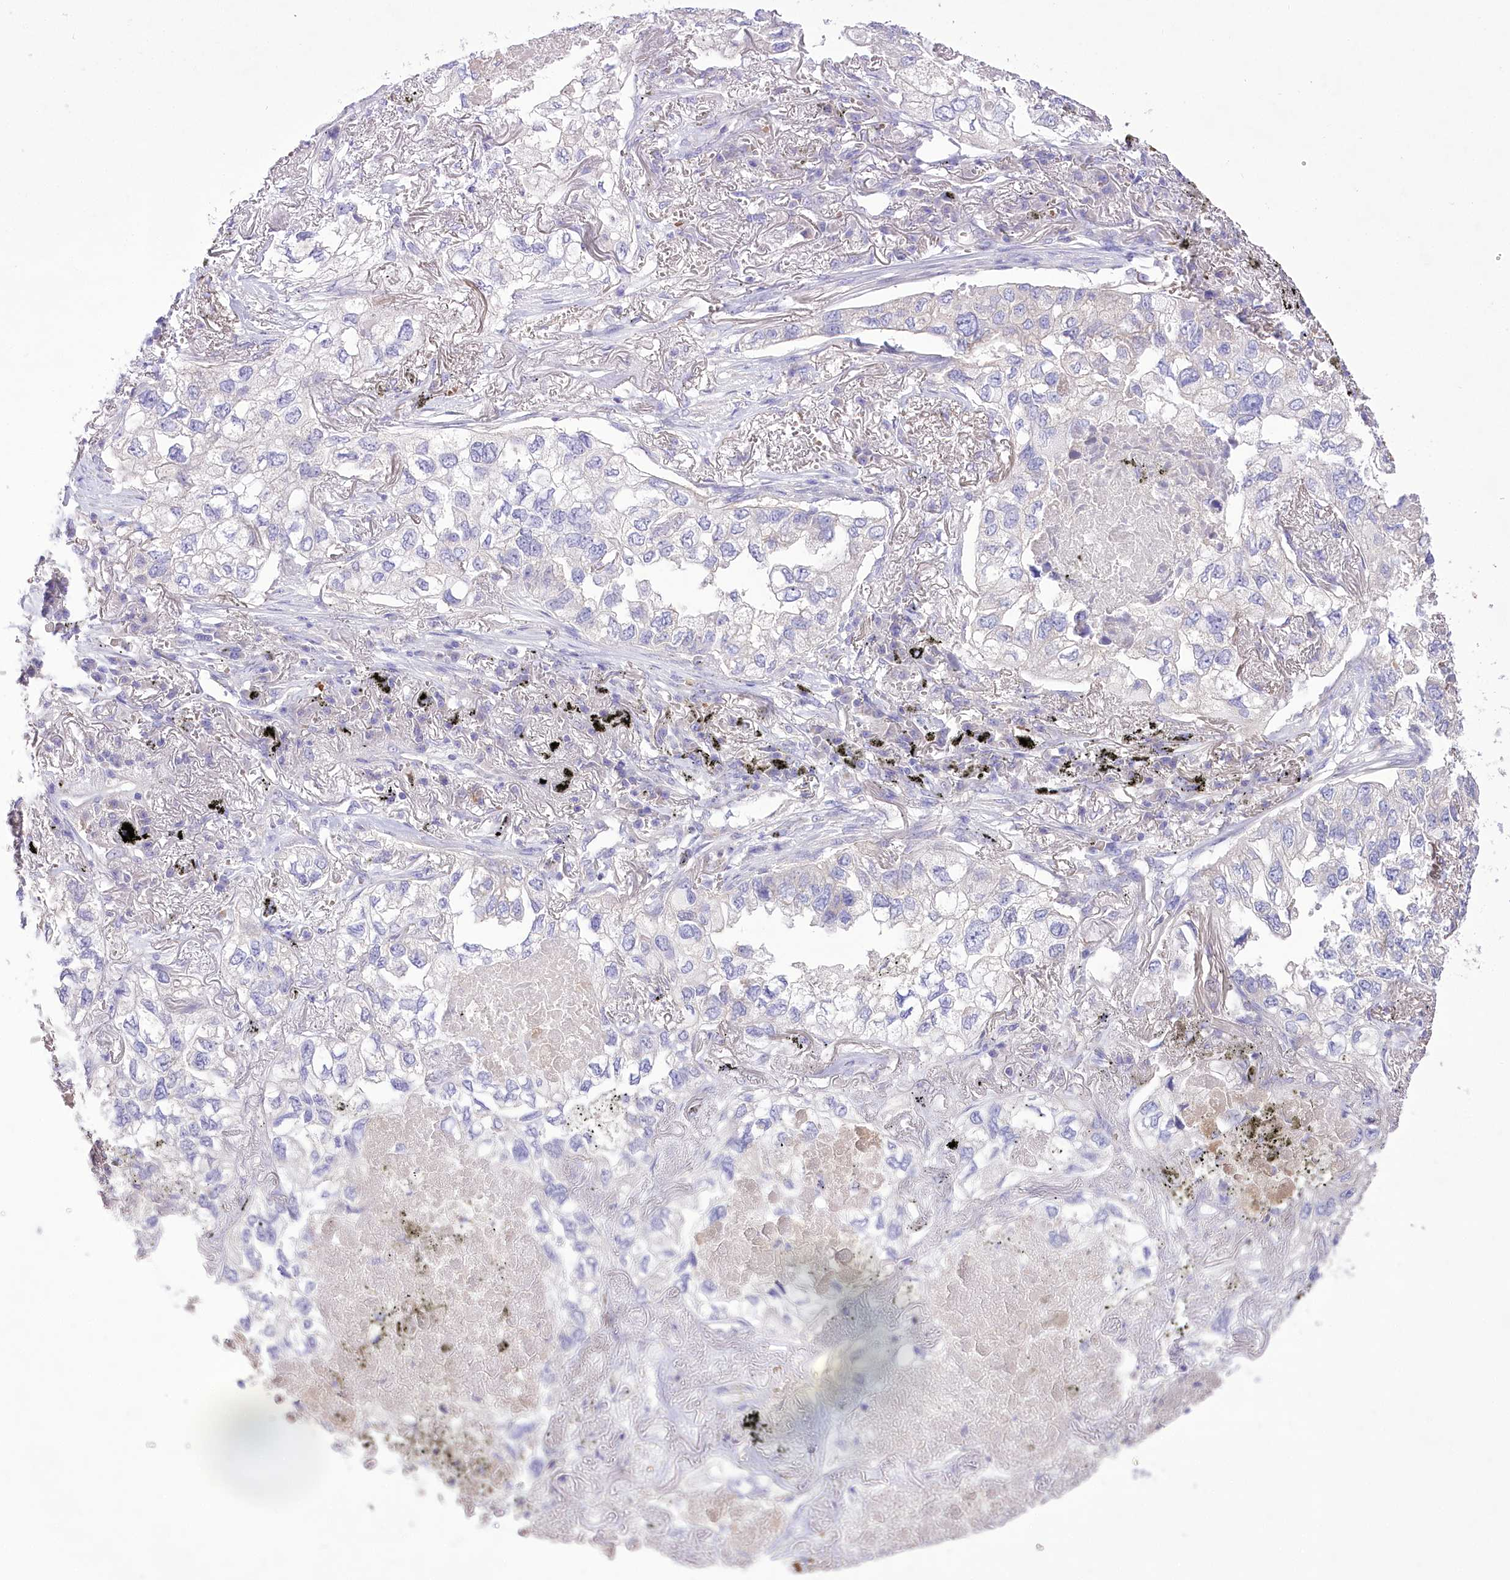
{"staining": {"intensity": "negative", "quantity": "none", "location": "none"}, "tissue": "lung cancer", "cell_type": "Tumor cells", "image_type": "cancer", "snomed": [{"axis": "morphology", "description": "Adenocarcinoma, NOS"}, {"axis": "topography", "description": "Lung"}], "caption": "A photomicrograph of human adenocarcinoma (lung) is negative for staining in tumor cells.", "gene": "PRSS53", "patient": {"sex": "male", "age": 65}}